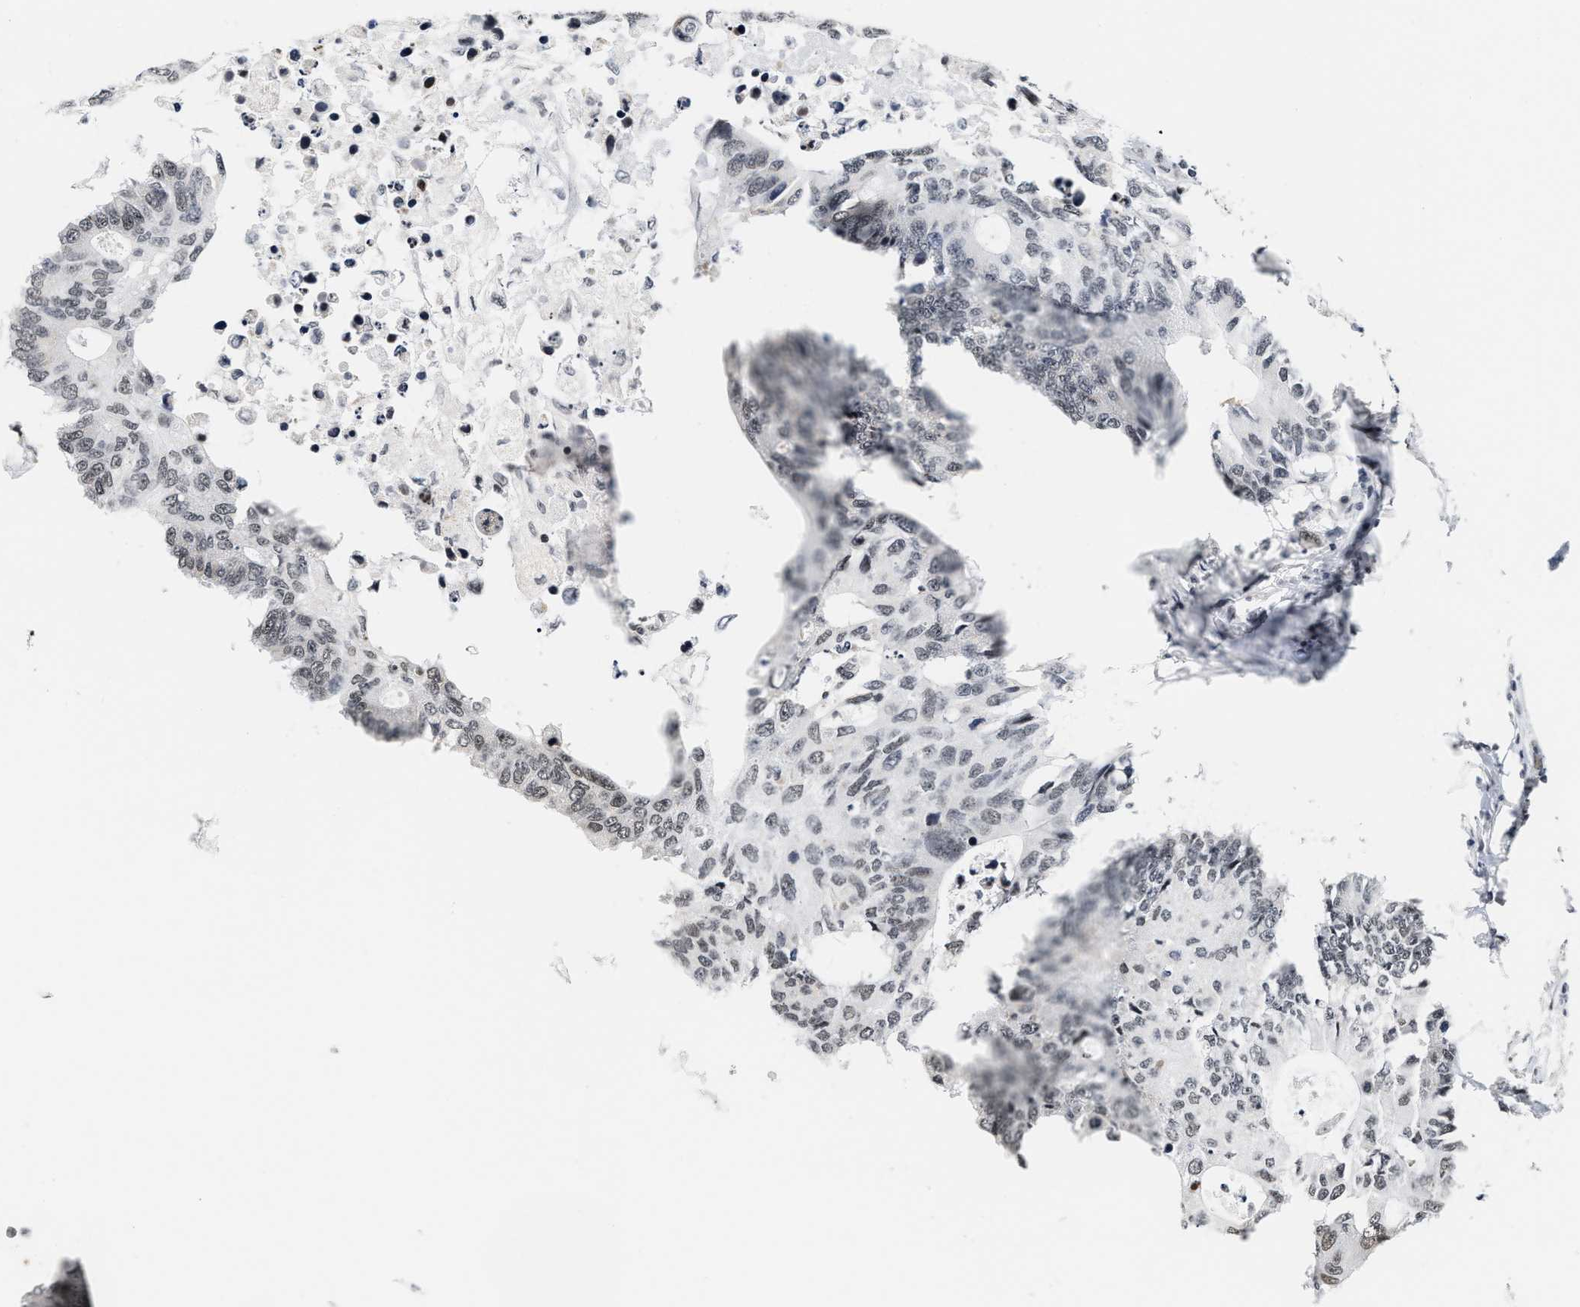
{"staining": {"intensity": "weak", "quantity": ">75%", "location": "nuclear"}, "tissue": "colorectal cancer", "cell_type": "Tumor cells", "image_type": "cancer", "snomed": [{"axis": "morphology", "description": "Adenocarcinoma, NOS"}, {"axis": "topography", "description": "Colon"}], "caption": "Tumor cells demonstrate weak nuclear expression in about >75% of cells in colorectal cancer. The staining is performed using DAB brown chromogen to label protein expression. The nuclei are counter-stained blue using hematoxylin.", "gene": "ANKRD6", "patient": {"sex": "male", "age": 71}}